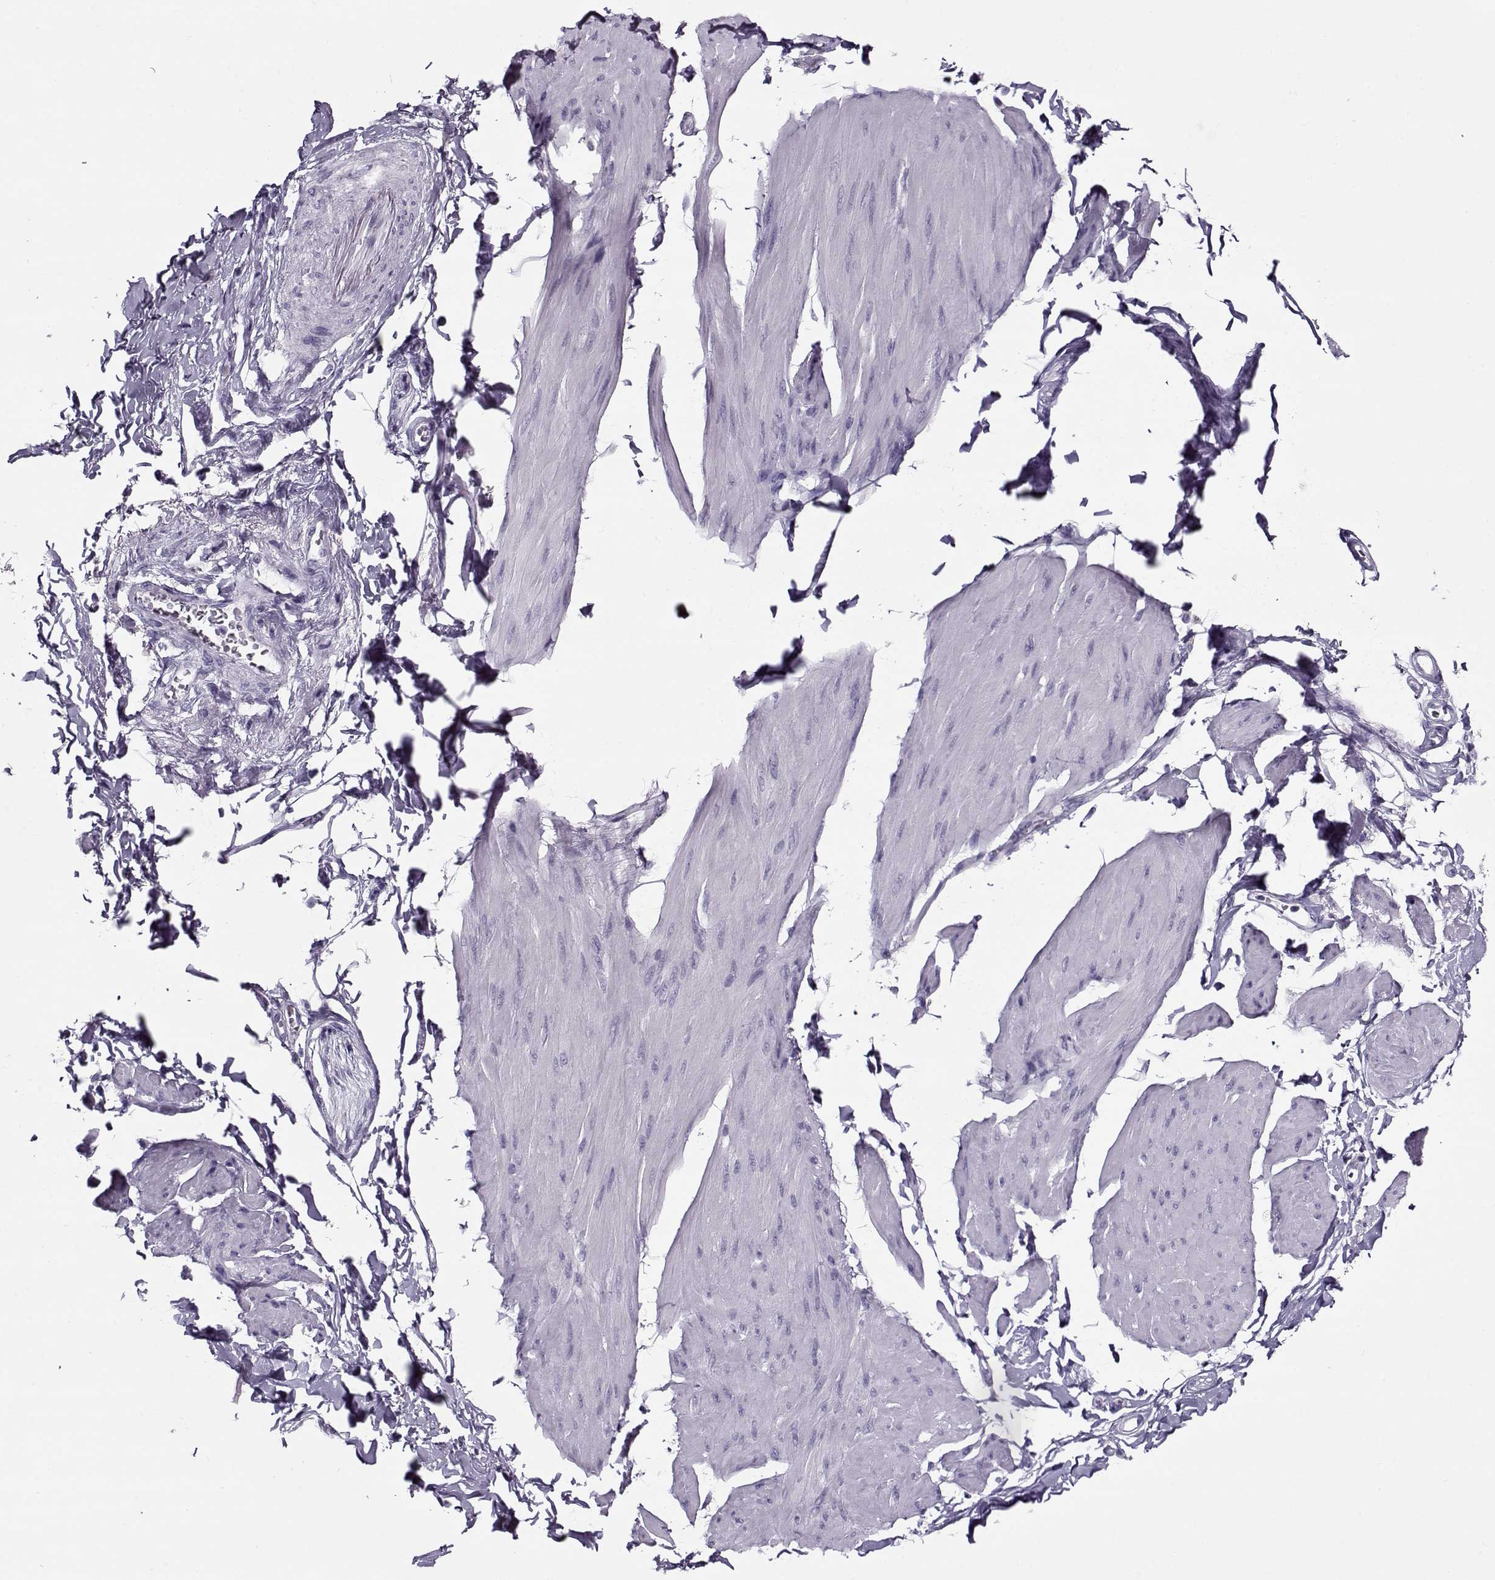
{"staining": {"intensity": "negative", "quantity": "none", "location": "none"}, "tissue": "smooth muscle", "cell_type": "Smooth muscle cells", "image_type": "normal", "snomed": [{"axis": "morphology", "description": "Normal tissue, NOS"}, {"axis": "topography", "description": "Adipose tissue"}, {"axis": "topography", "description": "Smooth muscle"}, {"axis": "topography", "description": "Peripheral nerve tissue"}], "caption": "An IHC photomicrograph of unremarkable smooth muscle is shown. There is no staining in smooth muscle cells of smooth muscle.", "gene": "GAGE10", "patient": {"sex": "male", "age": 83}}